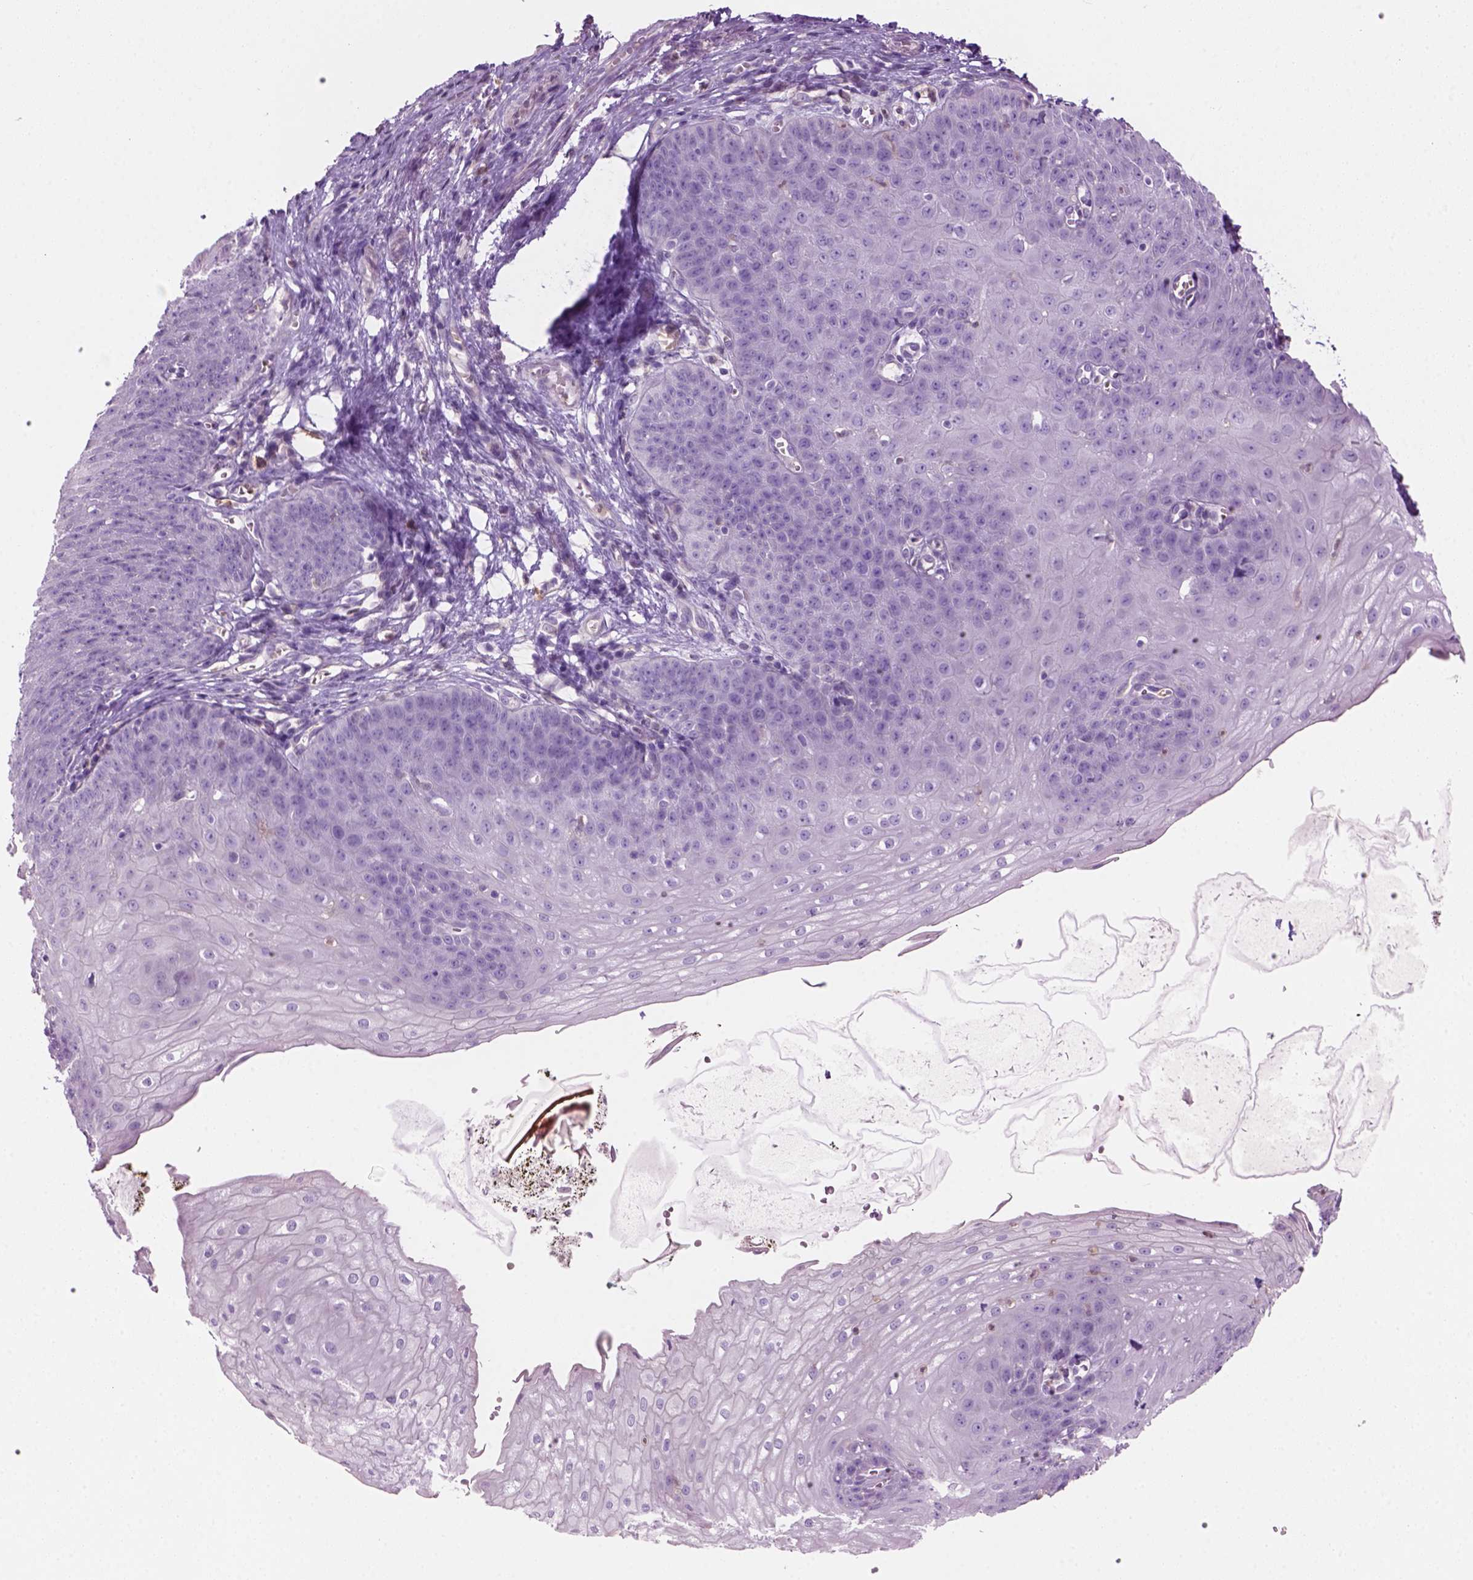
{"staining": {"intensity": "negative", "quantity": "none", "location": "none"}, "tissue": "esophagus", "cell_type": "Squamous epithelial cells", "image_type": "normal", "snomed": [{"axis": "morphology", "description": "Normal tissue, NOS"}, {"axis": "topography", "description": "Esophagus"}], "caption": "The IHC histopathology image has no significant expression in squamous epithelial cells of esophagus.", "gene": "CD84", "patient": {"sex": "male", "age": 71}}